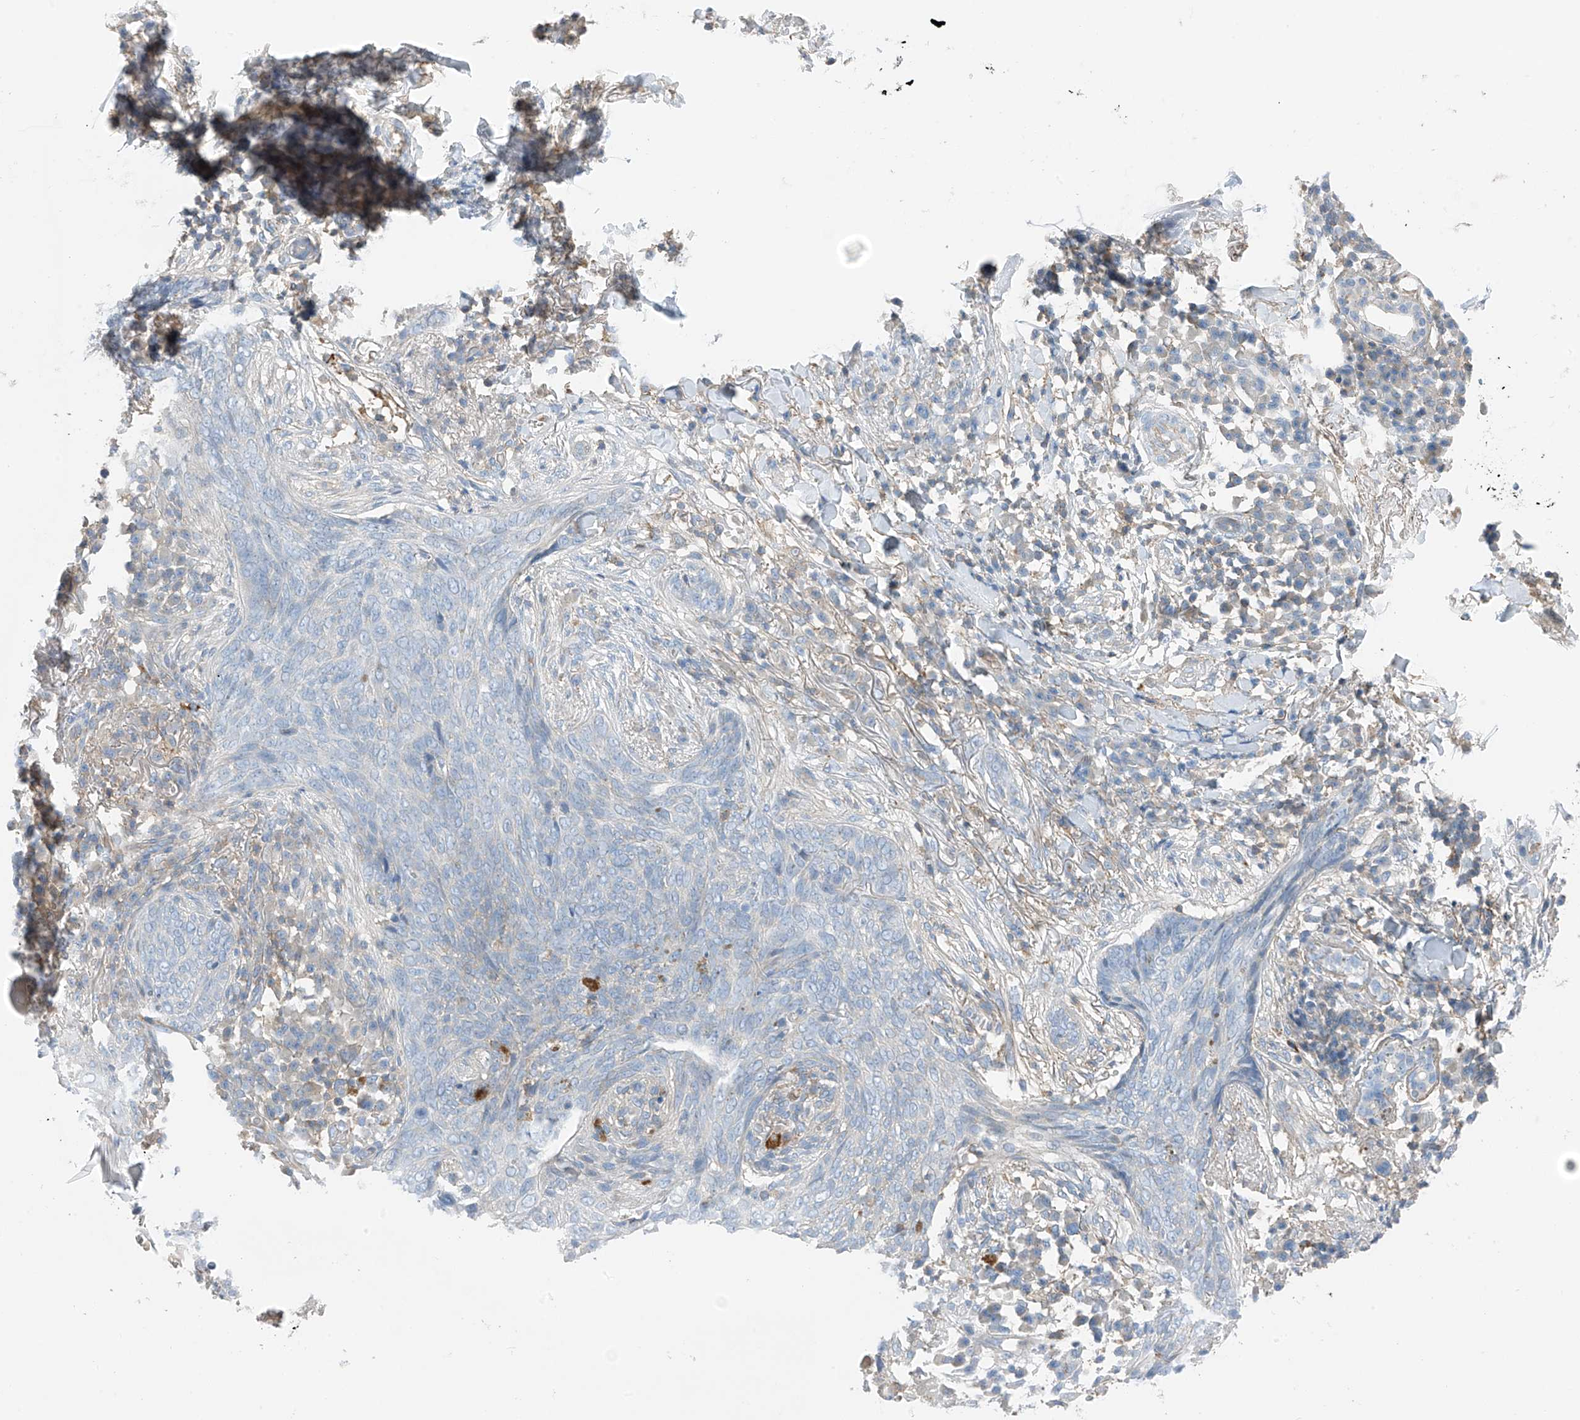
{"staining": {"intensity": "negative", "quantity": "none", "location": "none"}, "tissue": "skin cancer", "cell_type": "Tumor cells", "image_type": "cancer", "snomed": [{"axis": "morphology", "description": "Basal cell carcinoma"}, {"axis": "topography", "description": "Skin"}], "caption": "Tumor cells show no significant positivity in skin cancer.", "gene": "NALCN", "patient": {"sex": "male", "age": 85}}